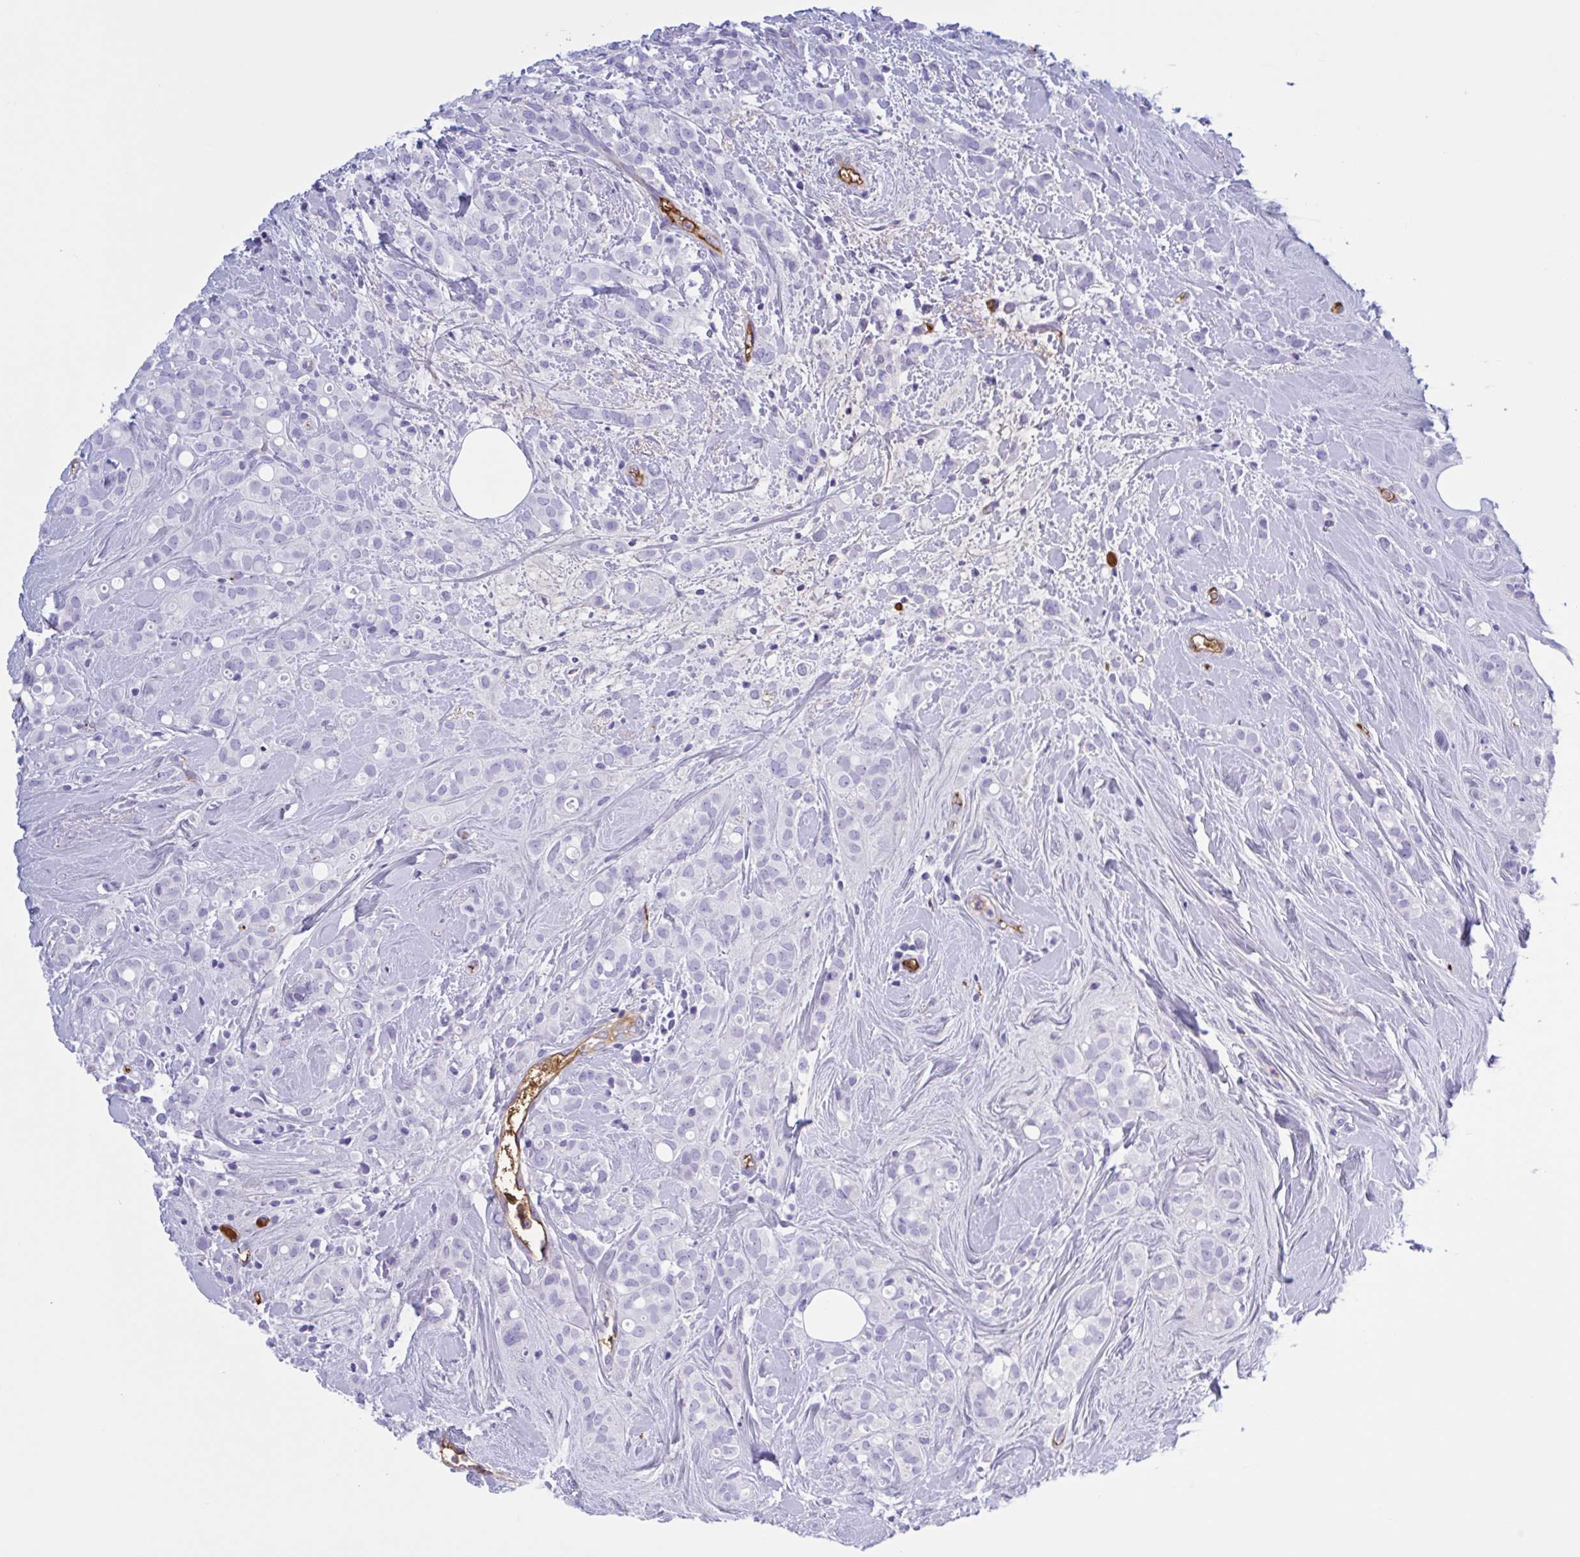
{"staining": {"intensity": "negative", "quantity": "none", "location": "none"}, "tissue": "breast cancer", "cell_type": "Tumor cells", "image_type": "cancer", "snomed": [{"axis": "morphology", "description": "Lobular carcinoma"}, {"axis": "topography", "description": "Breast"}], "caption": "Image shows no protein positivity in tumor cells of breast cancer tissue. (DAB immunohistochemistry visualized using brightfield microscopy, high magnification).", "gene": "LARGE2", "patient": {"sex": "female", "age": 68}}